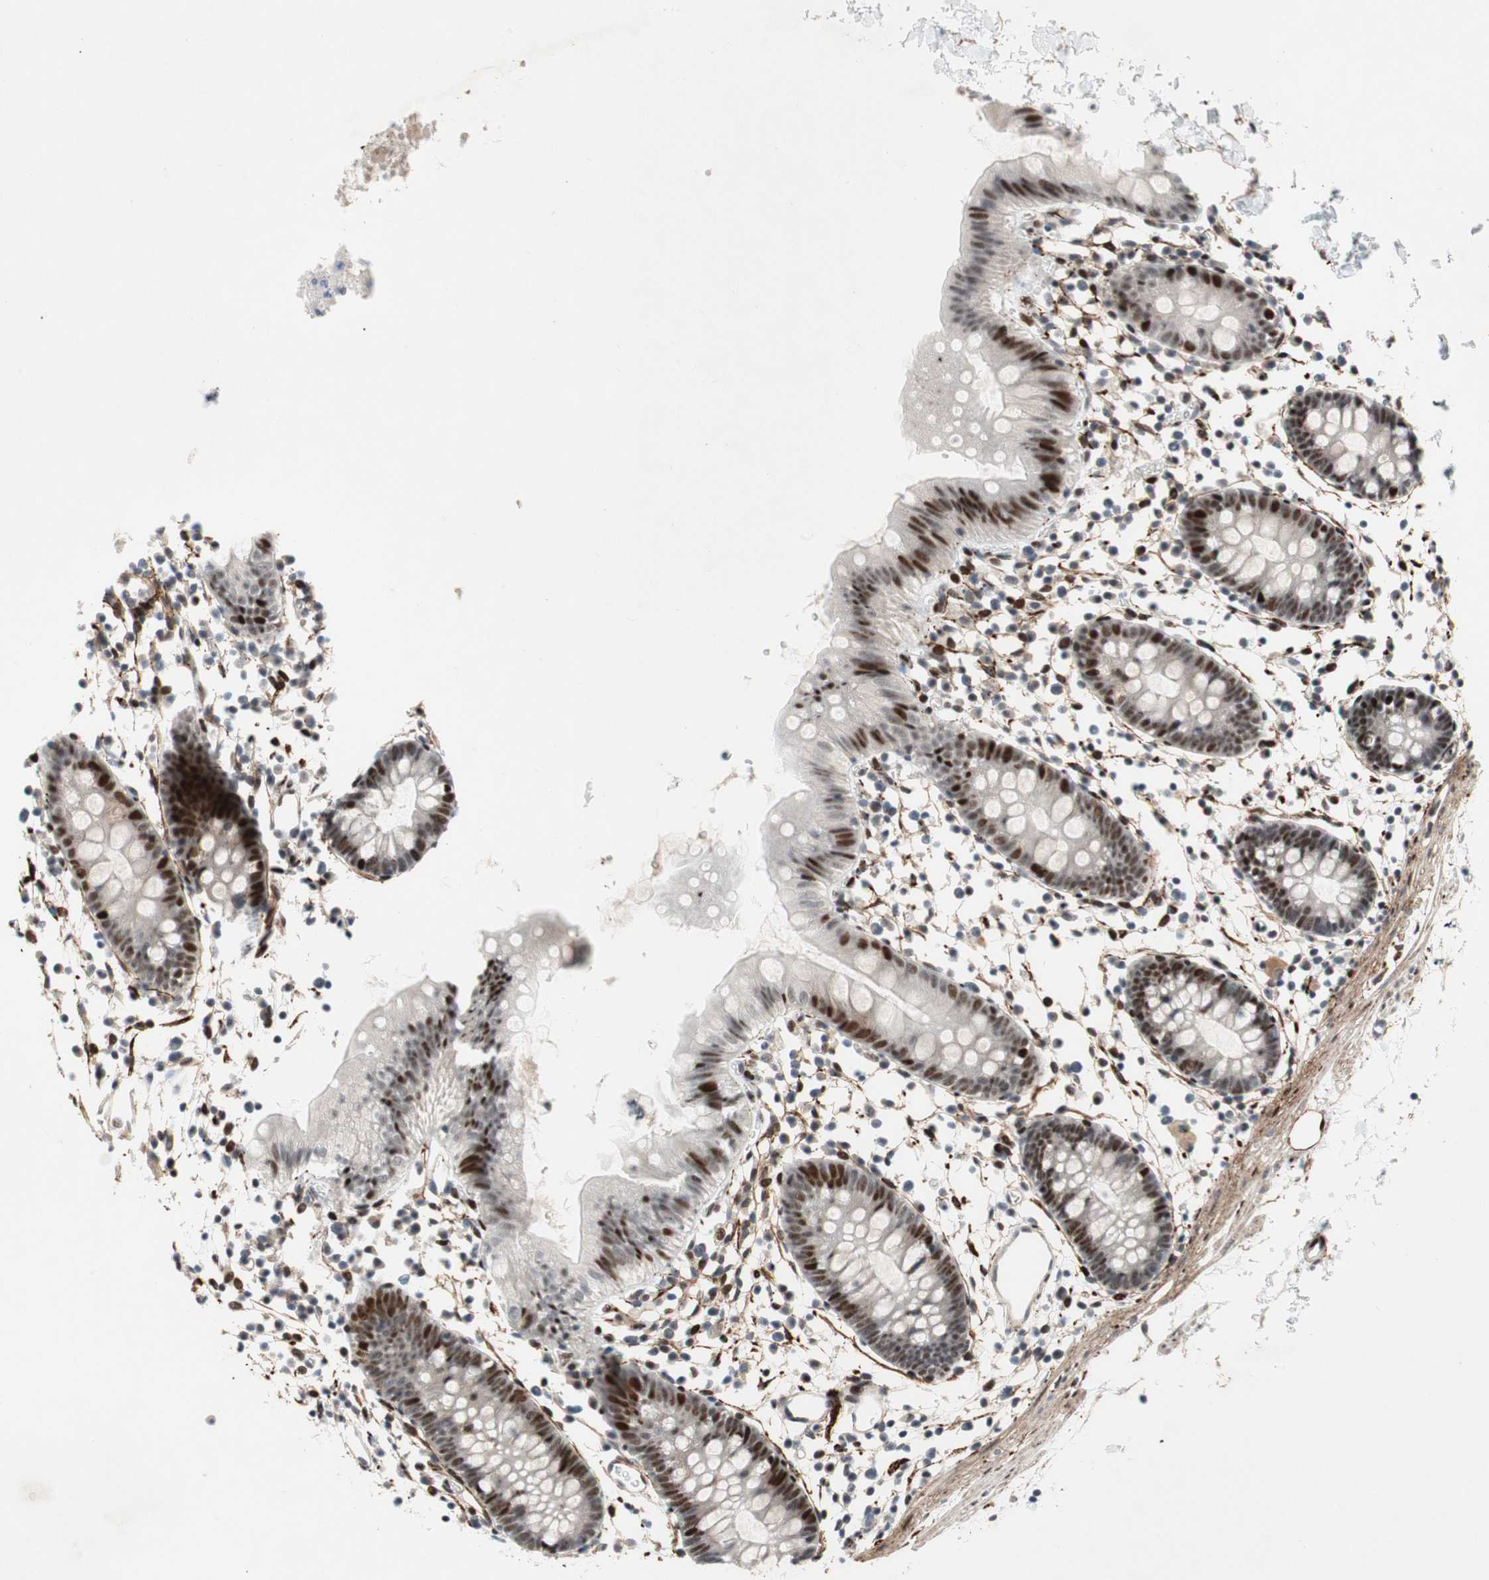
{"staining": {"intensity": "moderate", "quantity": "25%-75%", "location": "cytoplasmic/membranous,nuclear"}, "tissue": "colon", "cell_type": "Endothelial cells", "image_type": "normal", "snomed": [{"axis": "morphology", "description": "Normal tissue, NOS"}, {"axis": "topography", "description": "Colon"}], "caption": "Protein staining by immunohistochemistry (IHC) reveals moderate cytoplasmic/membranous,nuclear expression in about 25%-75% of endothelial cells in unremarkable colon. Nuclei are stained in blue.", "gene": "FBXO44", "patient": {"sex": "male", "age": 14}}